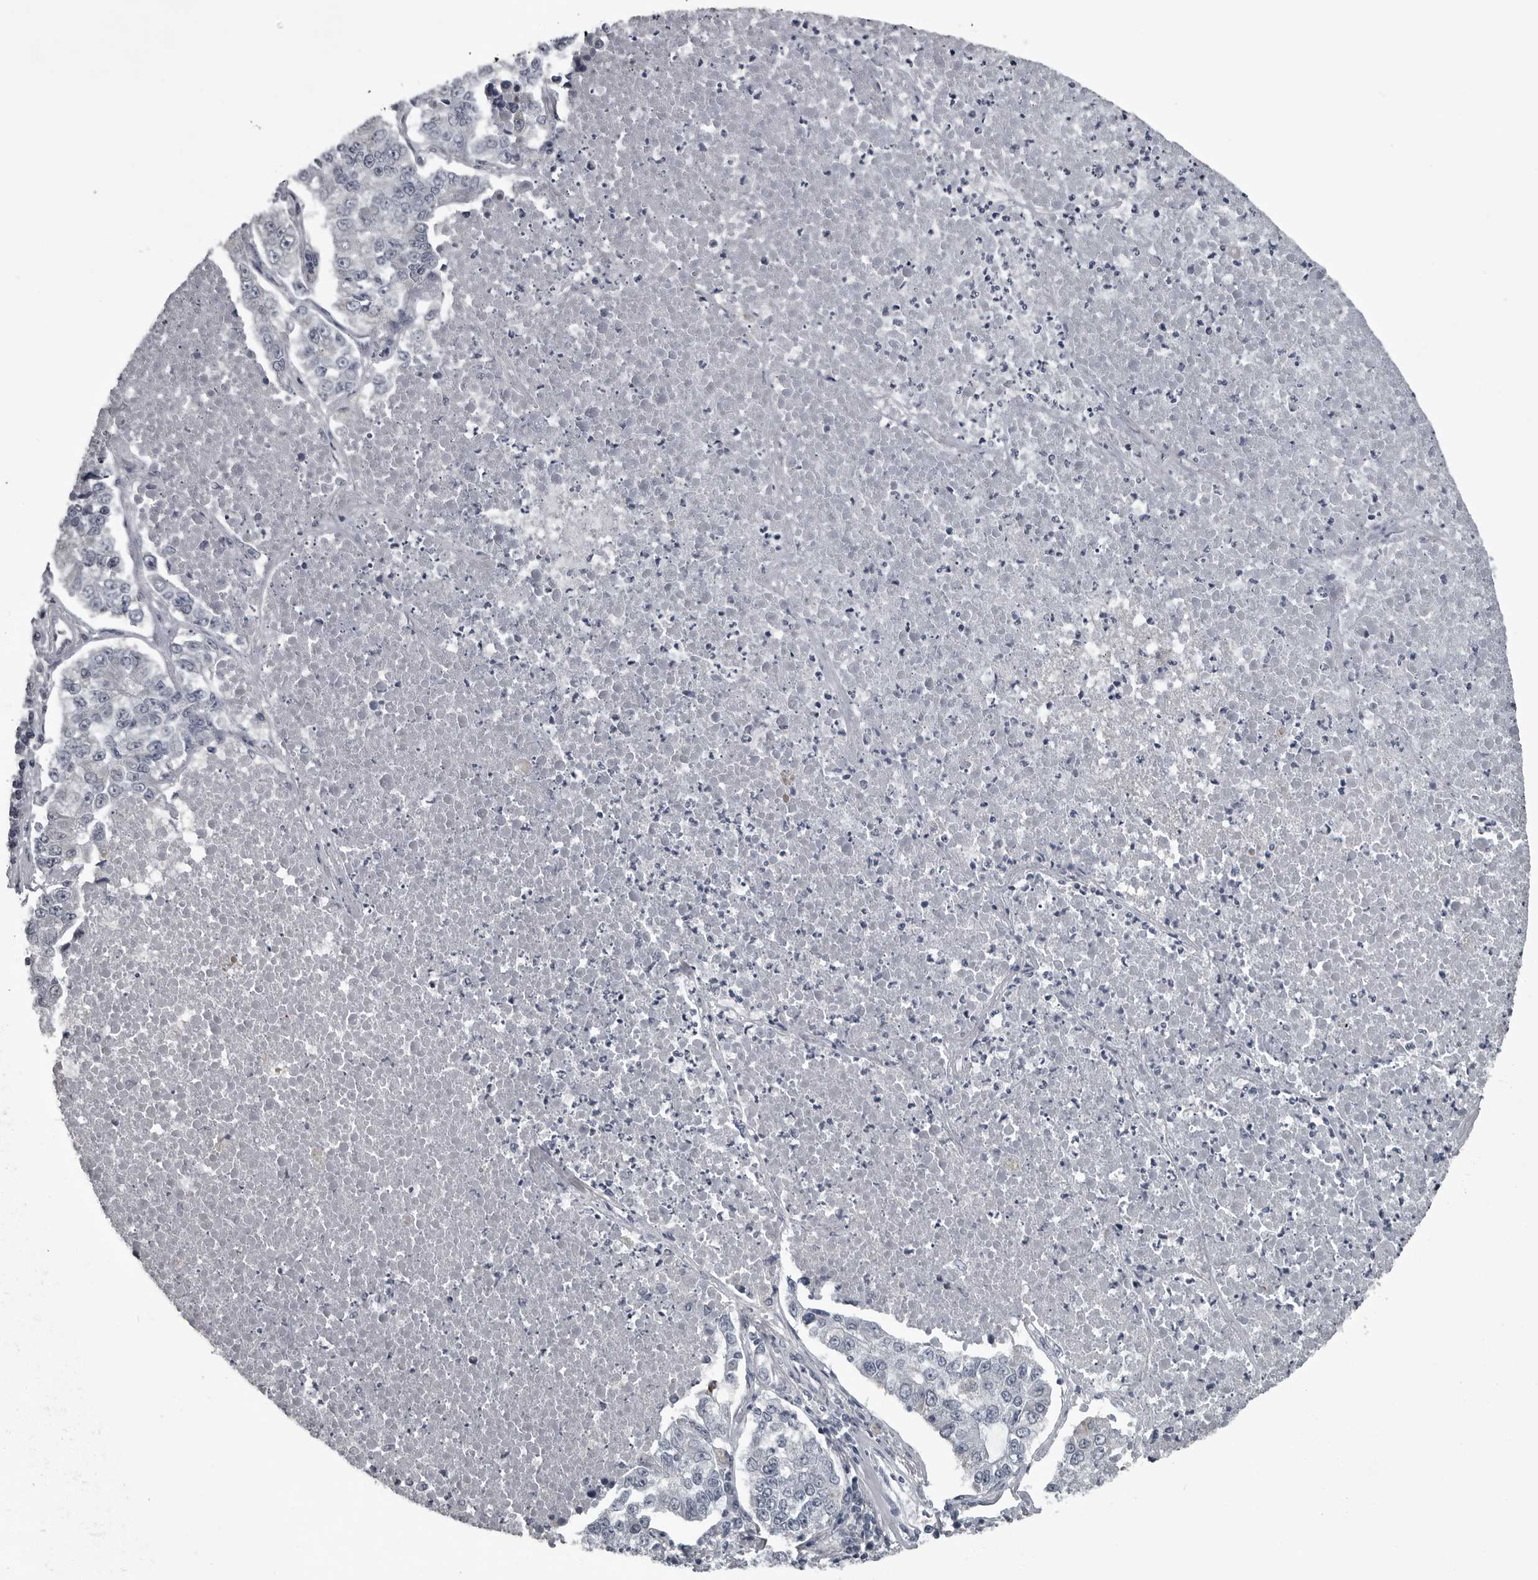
{"staining": {"intensity": "negative", "quantity": "none", "location": "none"}, "tissue": "lung cancer", "cell_type": "Tumor cells", "image_type": "cancer", "snomed": [{"axis": "morphology", "description": "Adenocarcinoma, NOS"}, {"axis": "topography", "description": "Lung"}], "caption": "Protein analysis of lung cancer (adenocarcinoma) displays no significant staining in tumor cells.", "gene": "LYSMD1", "patient": {"sex": "male", "age": 49}}